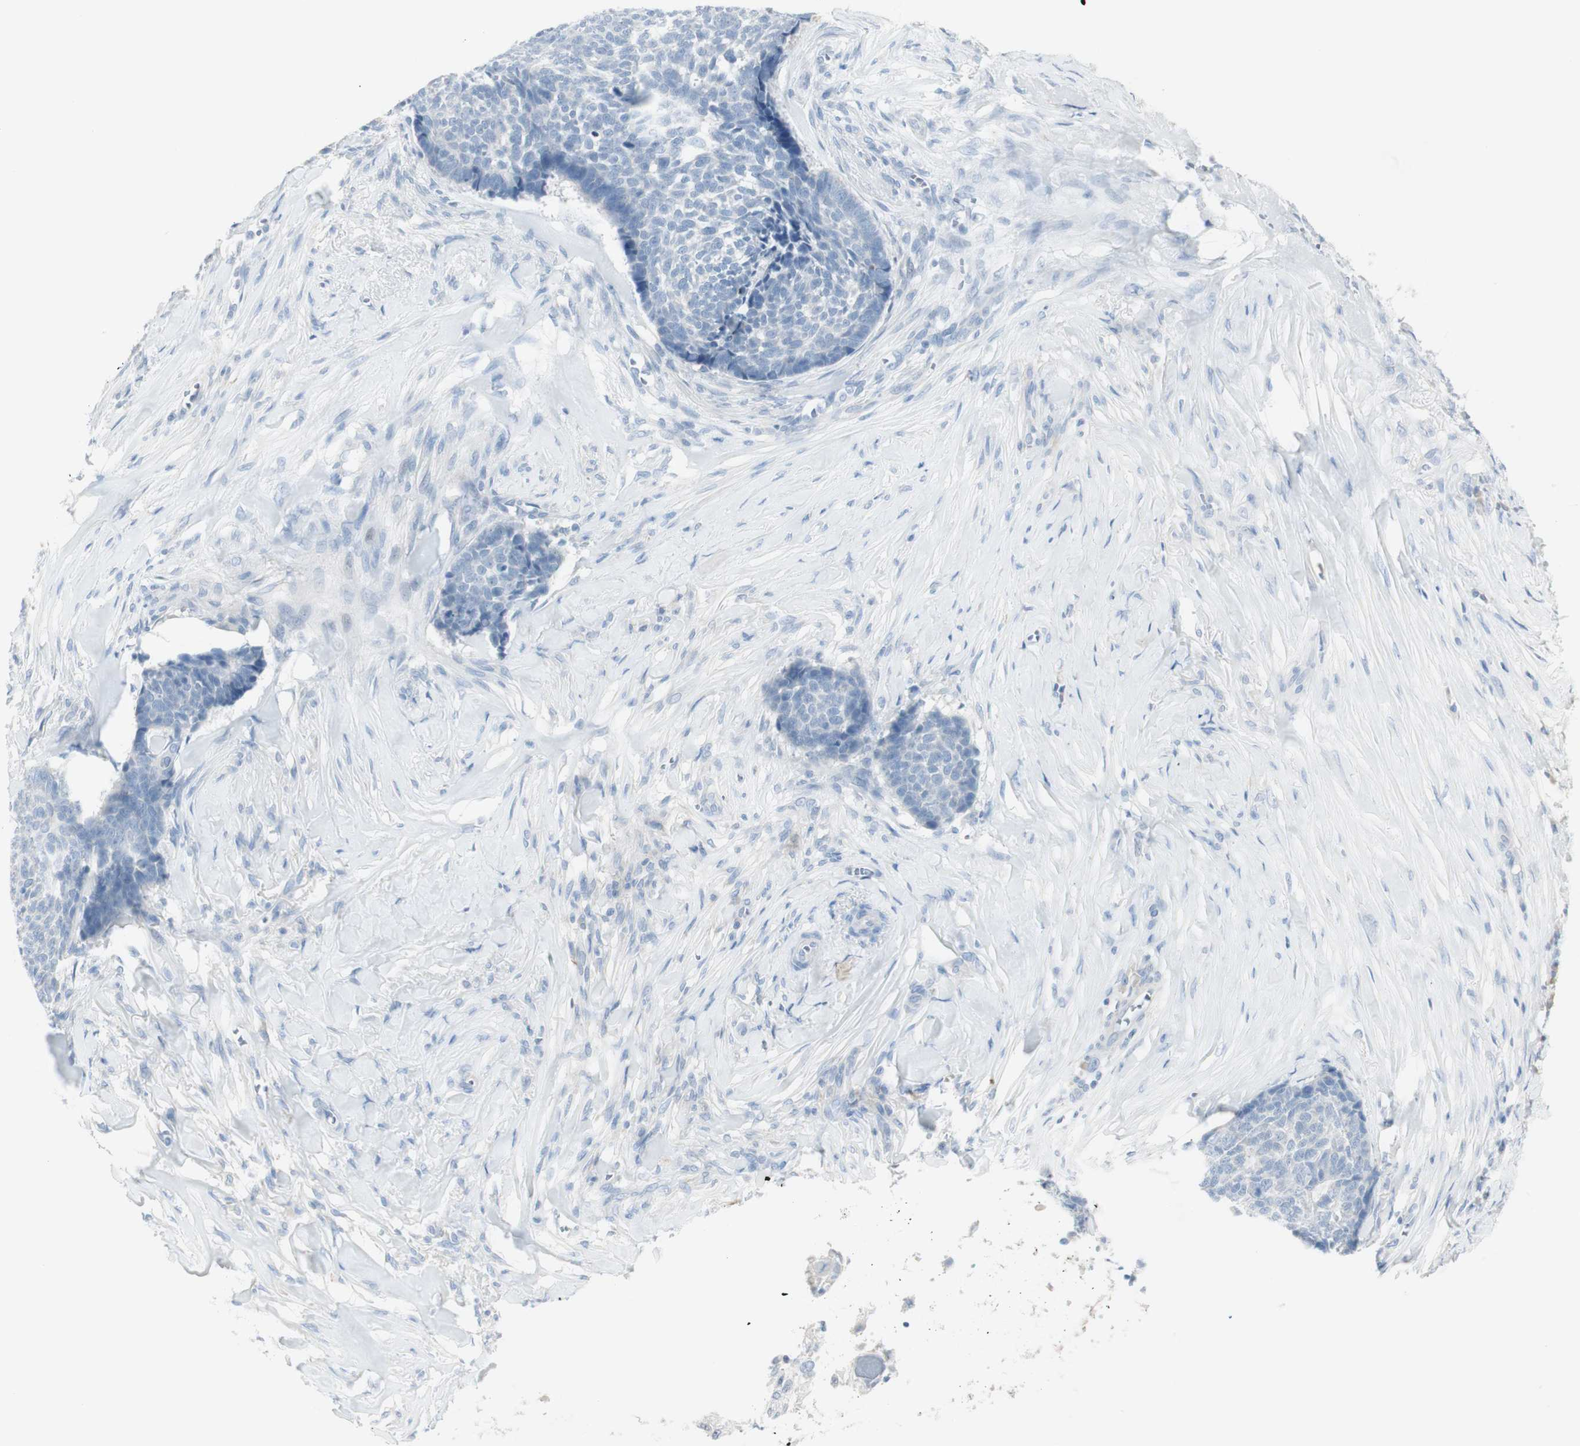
{"staining": {"intensity": "negative", "quantity": "none", "location": "none"}, "tissue": "skin cancer", "cell_type": "Tumor cells", "image_type": "cancer", "snomed": [{"axis": "morphology", "description": "Basal cell carcinoma"}, {"axis": "topography", "description": "Skin"}], "caption": "An immunohistochemistry (IHC) image of skin cancer is shown. There is no staining in tumor cells of skin cancer.", "gene": "ART3", "patient": {"sex": "male", "age": 84}}